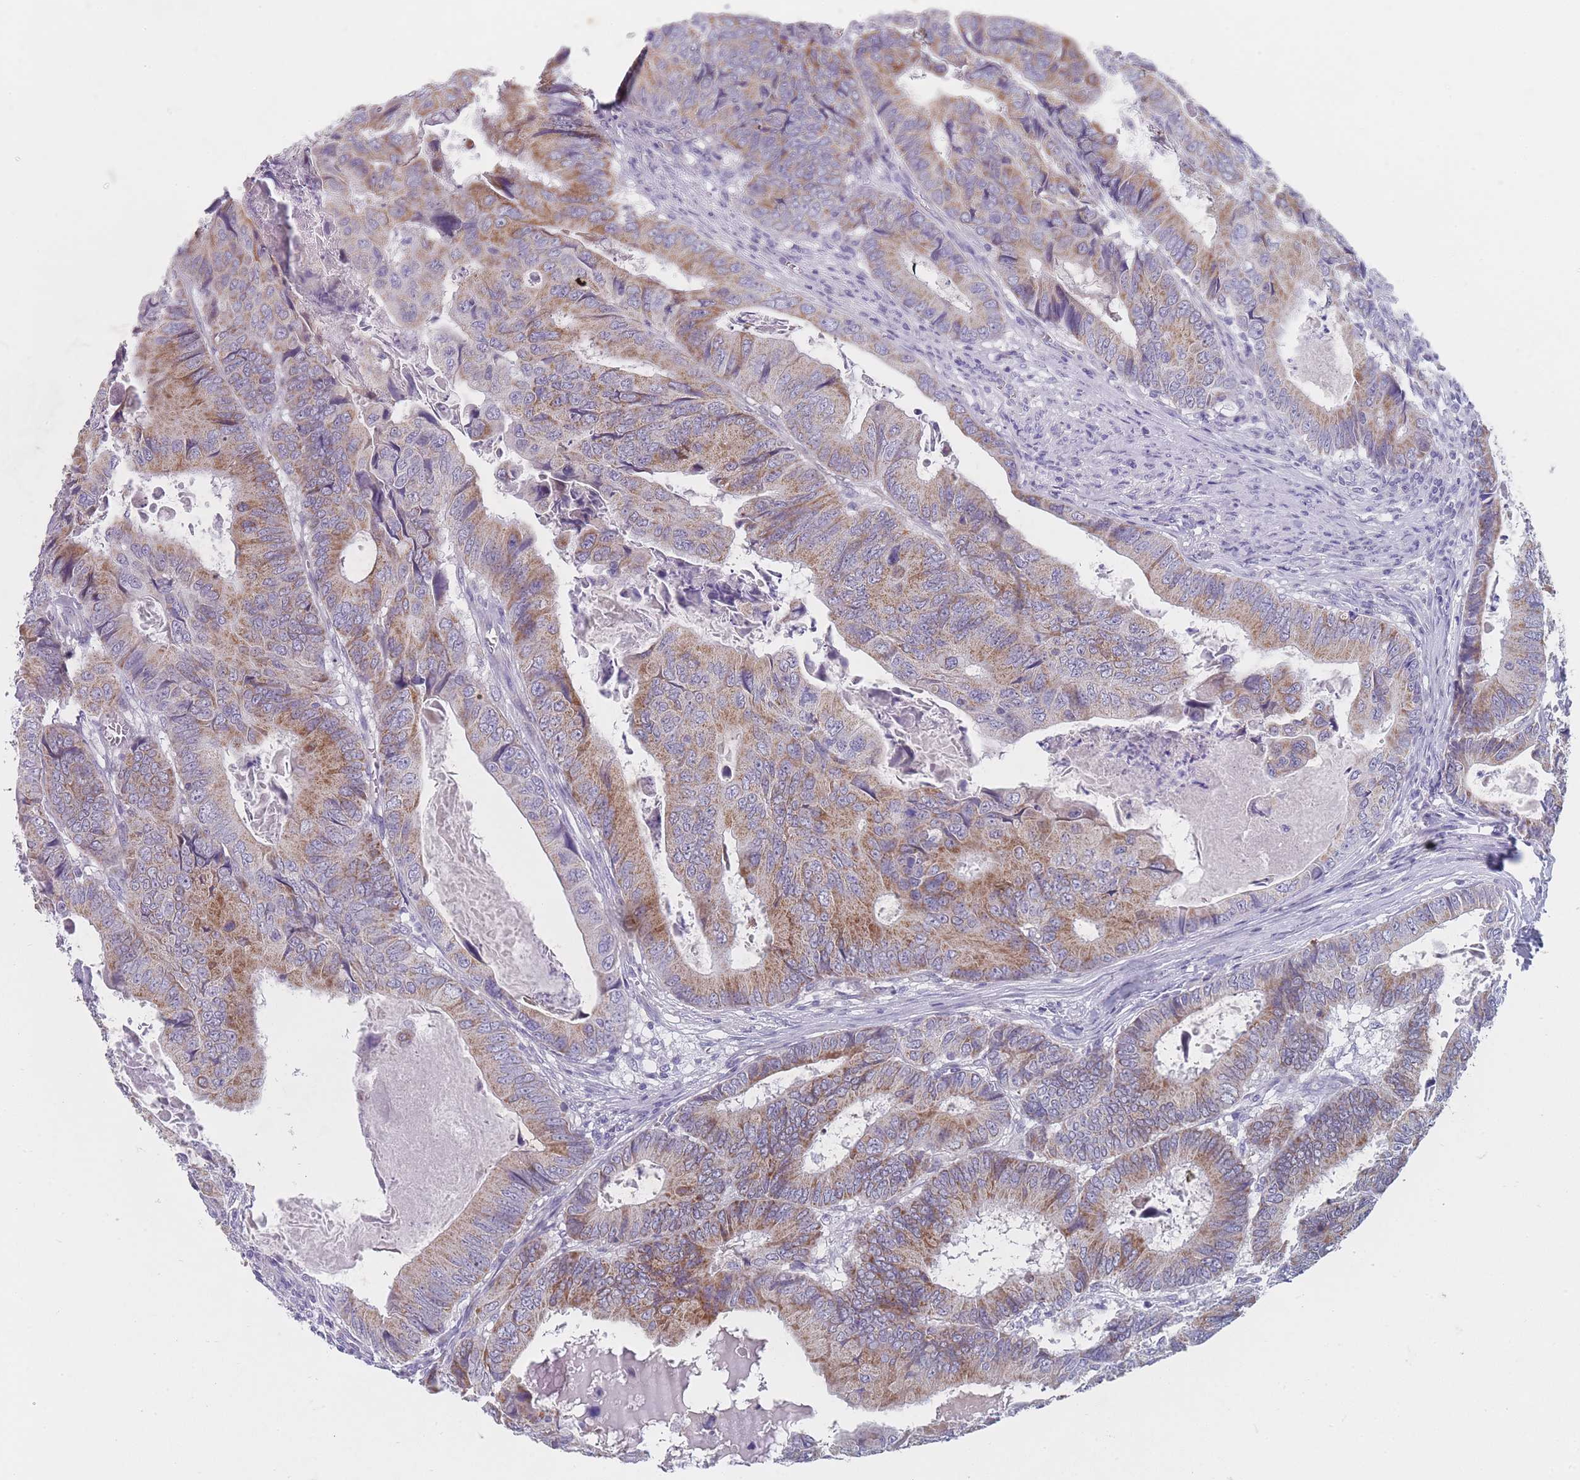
{"staining": {"intensity": "moderate", "quantity": ">75%", "location": "cytoplasmic/membranous"}, "tissue": "colorectal cancer", "cell_type": "Tumor cells", "image_type": "cancer", "snomed": [{"axis": "morphology", "description": "Adenocarcinoma, NOS"}, {"axis": "topography", "description": "Colon"}], "caption": "Moderate cytoplasmic/membranous protein staining is present in approximately >75% of tumor cells in colorectal adenocarcinoma.", "gene": "MRPS14", "patient": {"sex": "male", "age": 85}}